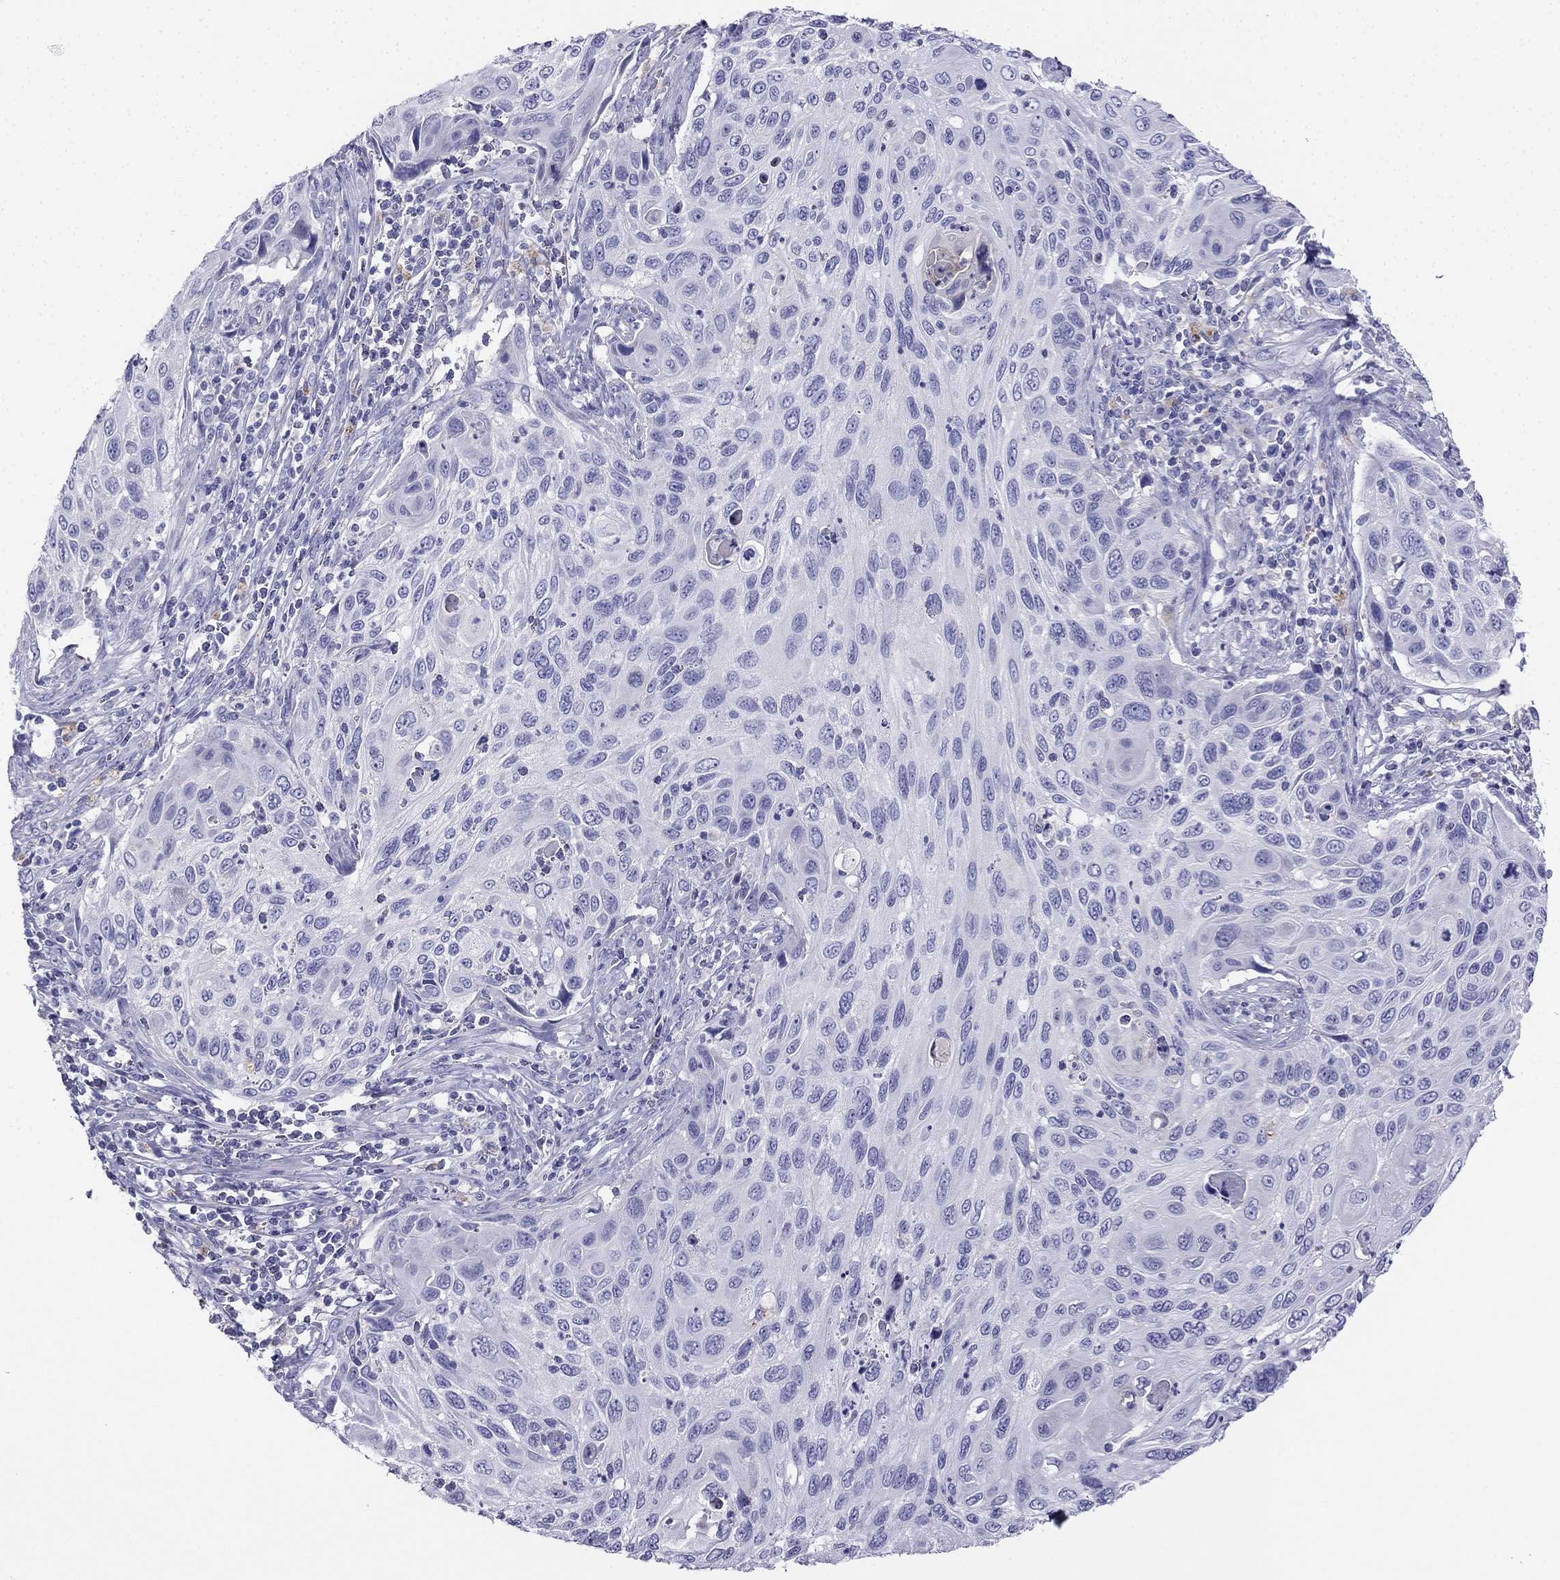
{"staining": {"intensity": "negative", "quantity": "none", "location": "none"}, "tissue": "cervical cancer", "cell_type": "Tumor cells", "image_type": "cancer", "snomed": [{"axis": "morphology", "description": "Squamous cell carcinoma, NOS"}, {"axis": "topography", "description": "Cervix"}], "caption": "An IHC image of cervical cancer (squamous cell carcinoma) is shown. There is no staining in tumor cells of cervical cancer (squamous cell carcinoma). (IHC, brightfield microscopy, high magnification).", "gene": "ALOXE3", "patient": {"sex": "female", "age": 70}}